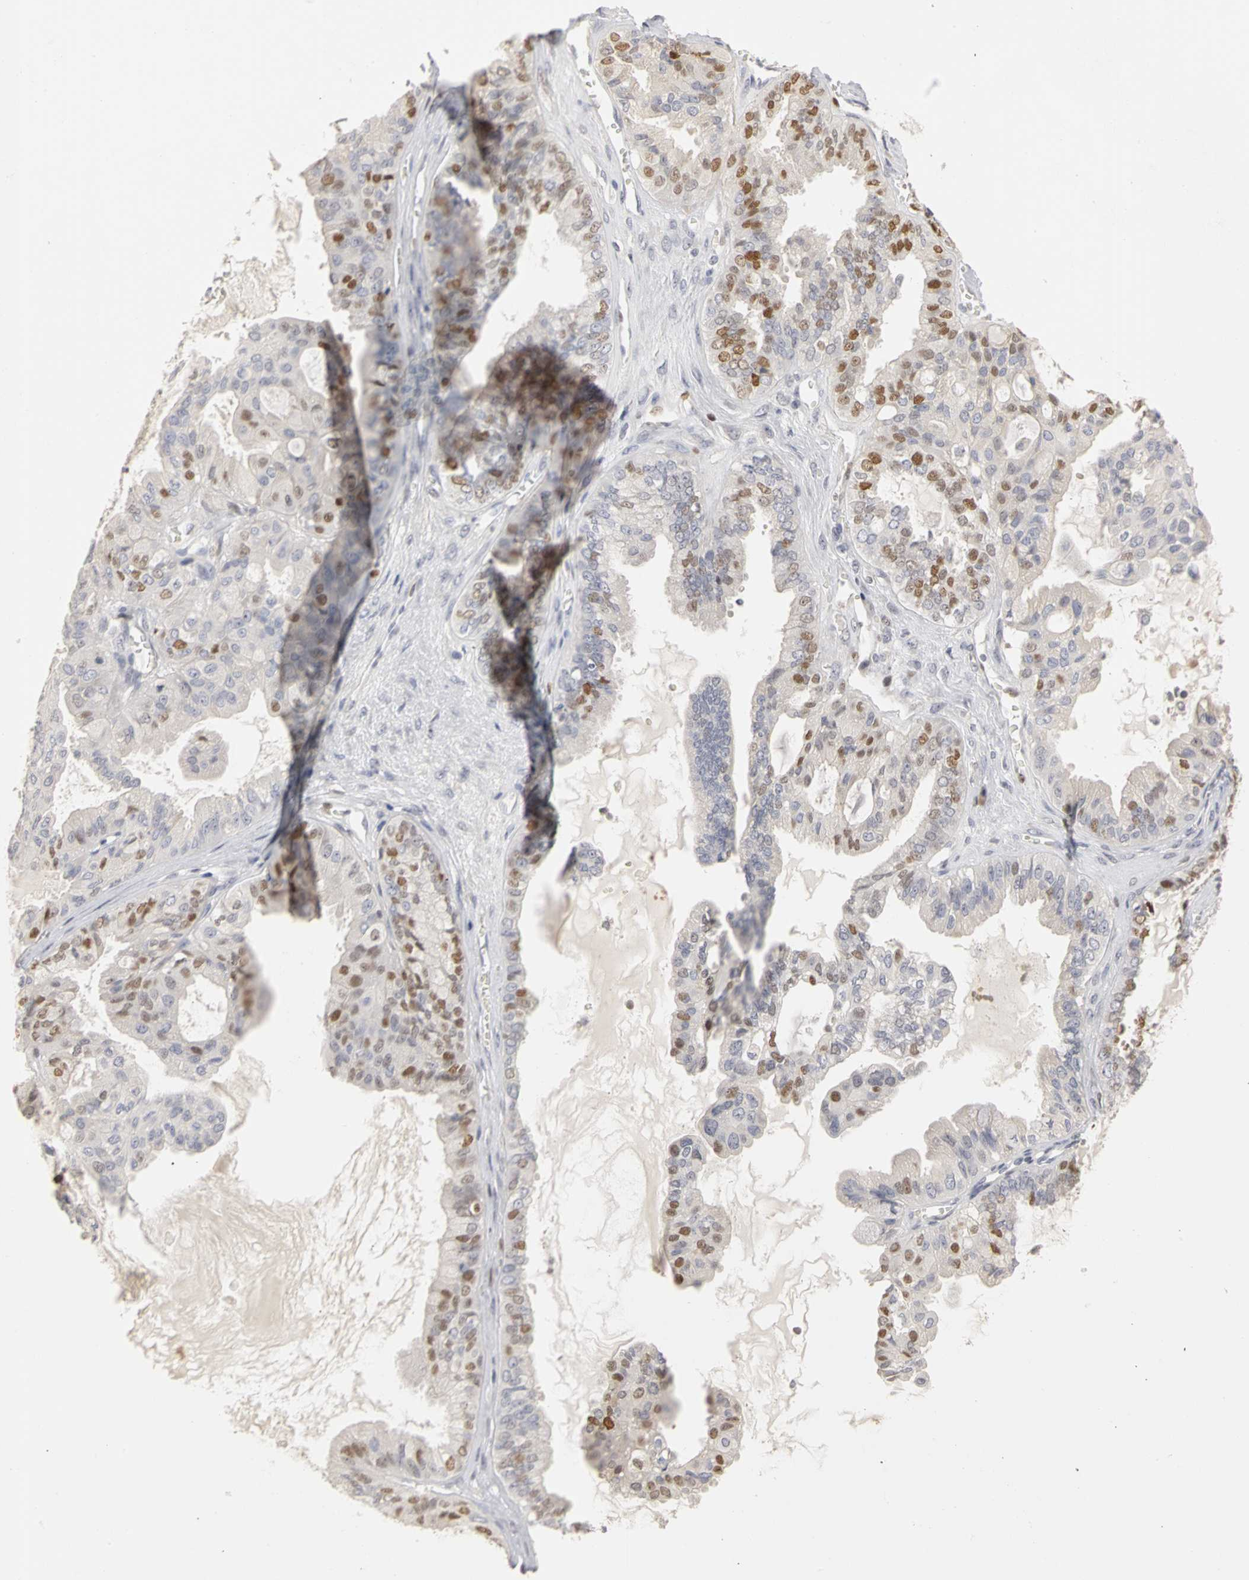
{"staining": {"intensity": "moderate", "quantity": "<25%", "location": "nuclear"}, "tissue": "ovarian cancer", "cell_type": "Tumor cells", "image_type": "cancer", "snomed": [{"axis": "morphology", "description": "Carcinoma, NOS"}, {"axis": "morphology", "description": "Carcinoma, endometroid"}, {"axis": "topography", "description": "Ovary"}], "caption": "This histopathology image reveals endometroid carcinoma (ovarian) stained with immunohistochemistry to label a protein in brown. The nuclear of tumor cells show moderate positivity for the protein. Nuclei are counter-stained blue.", "gene": "MCM6", "patient": {"sex": "female", "age": 50}}